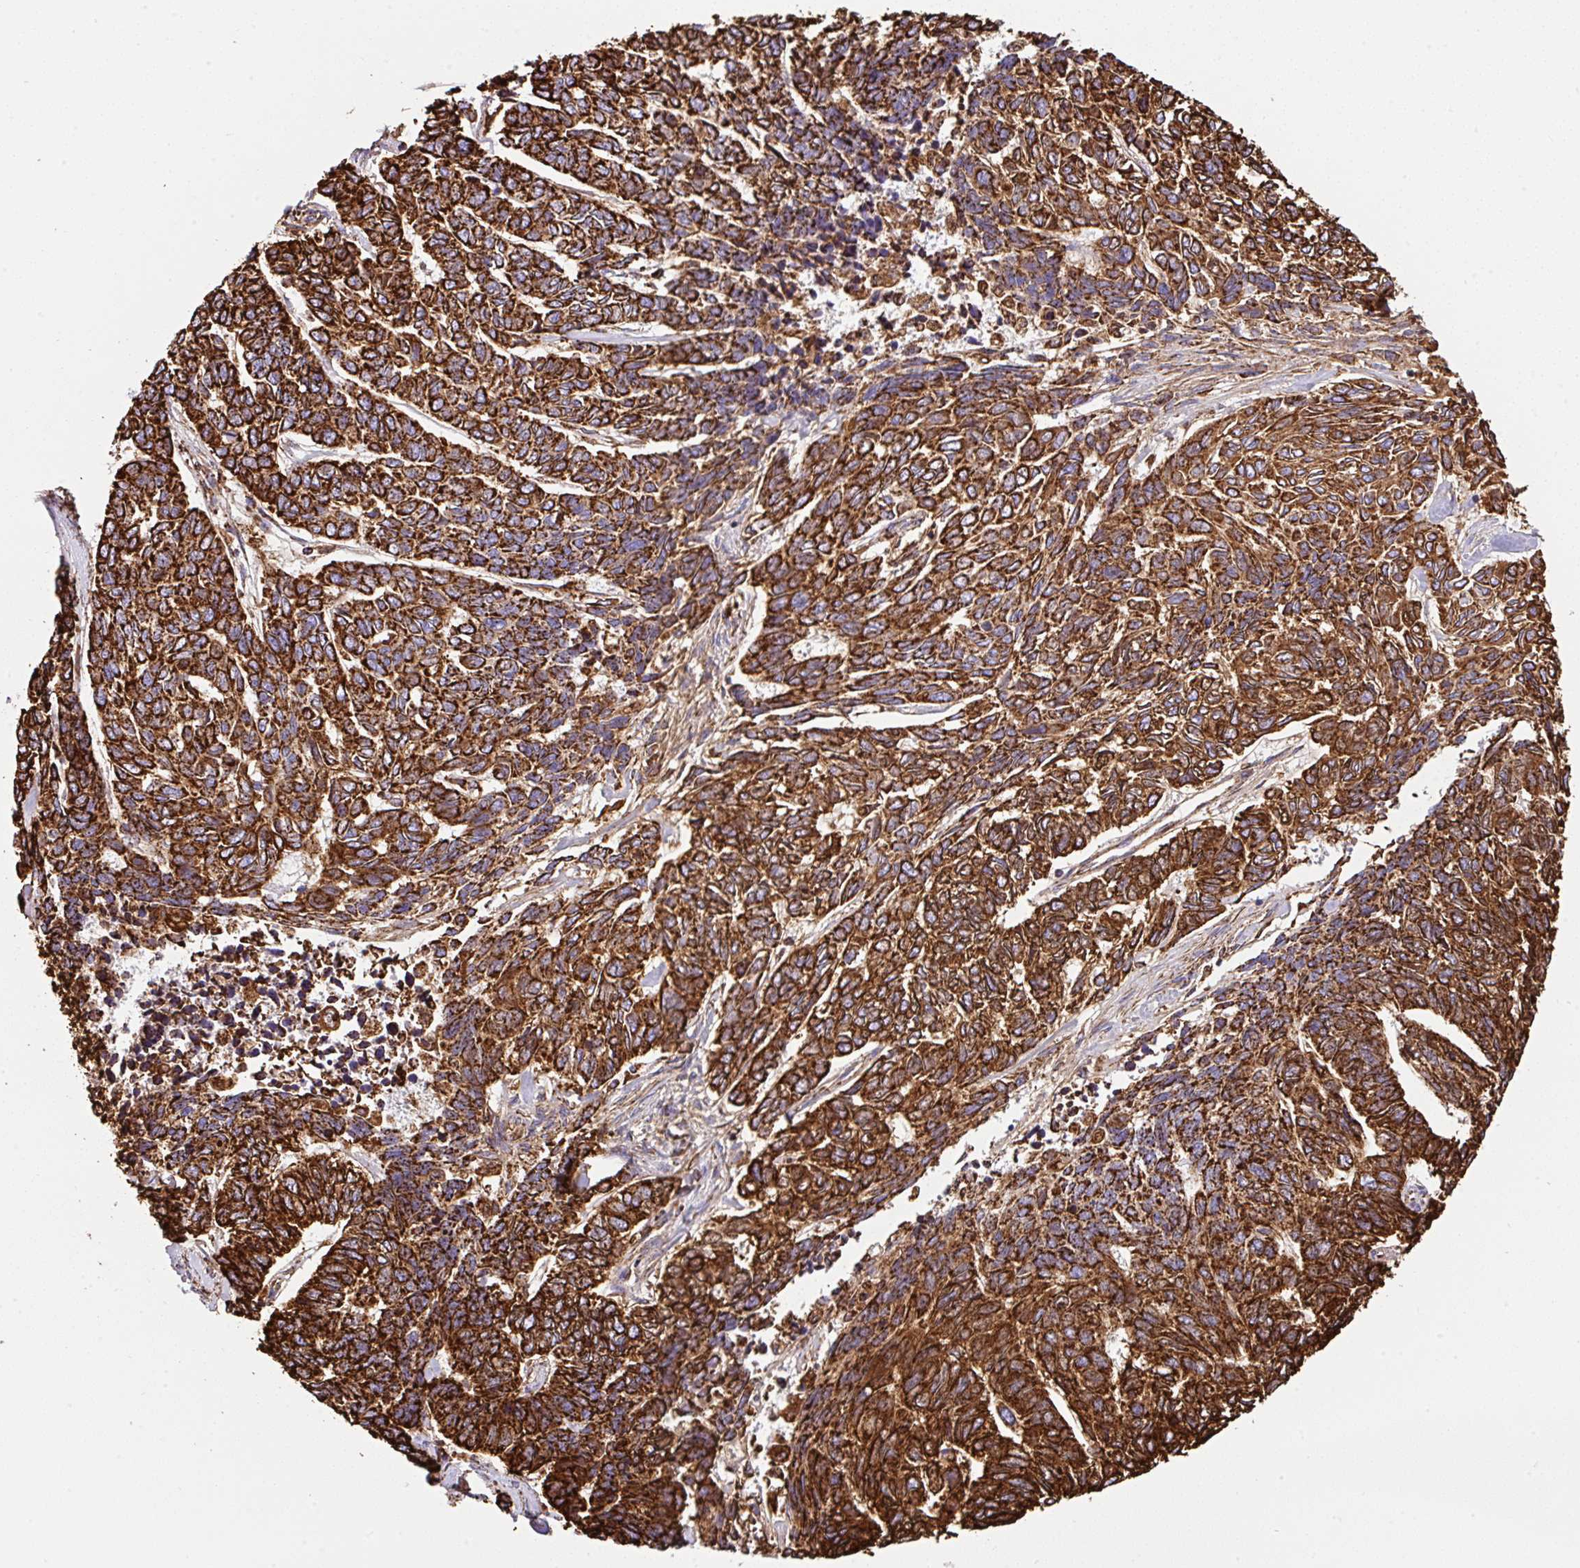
{"staining": {"intensity": "strong", "quantity": ">75%", "location": "cytoplasmic/membranous"}, "tissue": "skin cancer", "cell_type": "Tumor cells", "image_type": "cancer", "snomed": [{"axis": "morphology", "description": "Basal cell carcinoma"}, {"axis": "topography", "description": "Skin"}], "caption": "Approximately >75% of tumor cells in human skin basal cell carcinoma exhibit strong cytoplasmic/membranous protein positivity as visualized by brown immunohistochemical staining.", "gene": "ANKRD33B", "patient": {"sex": "female", "age": 65}}